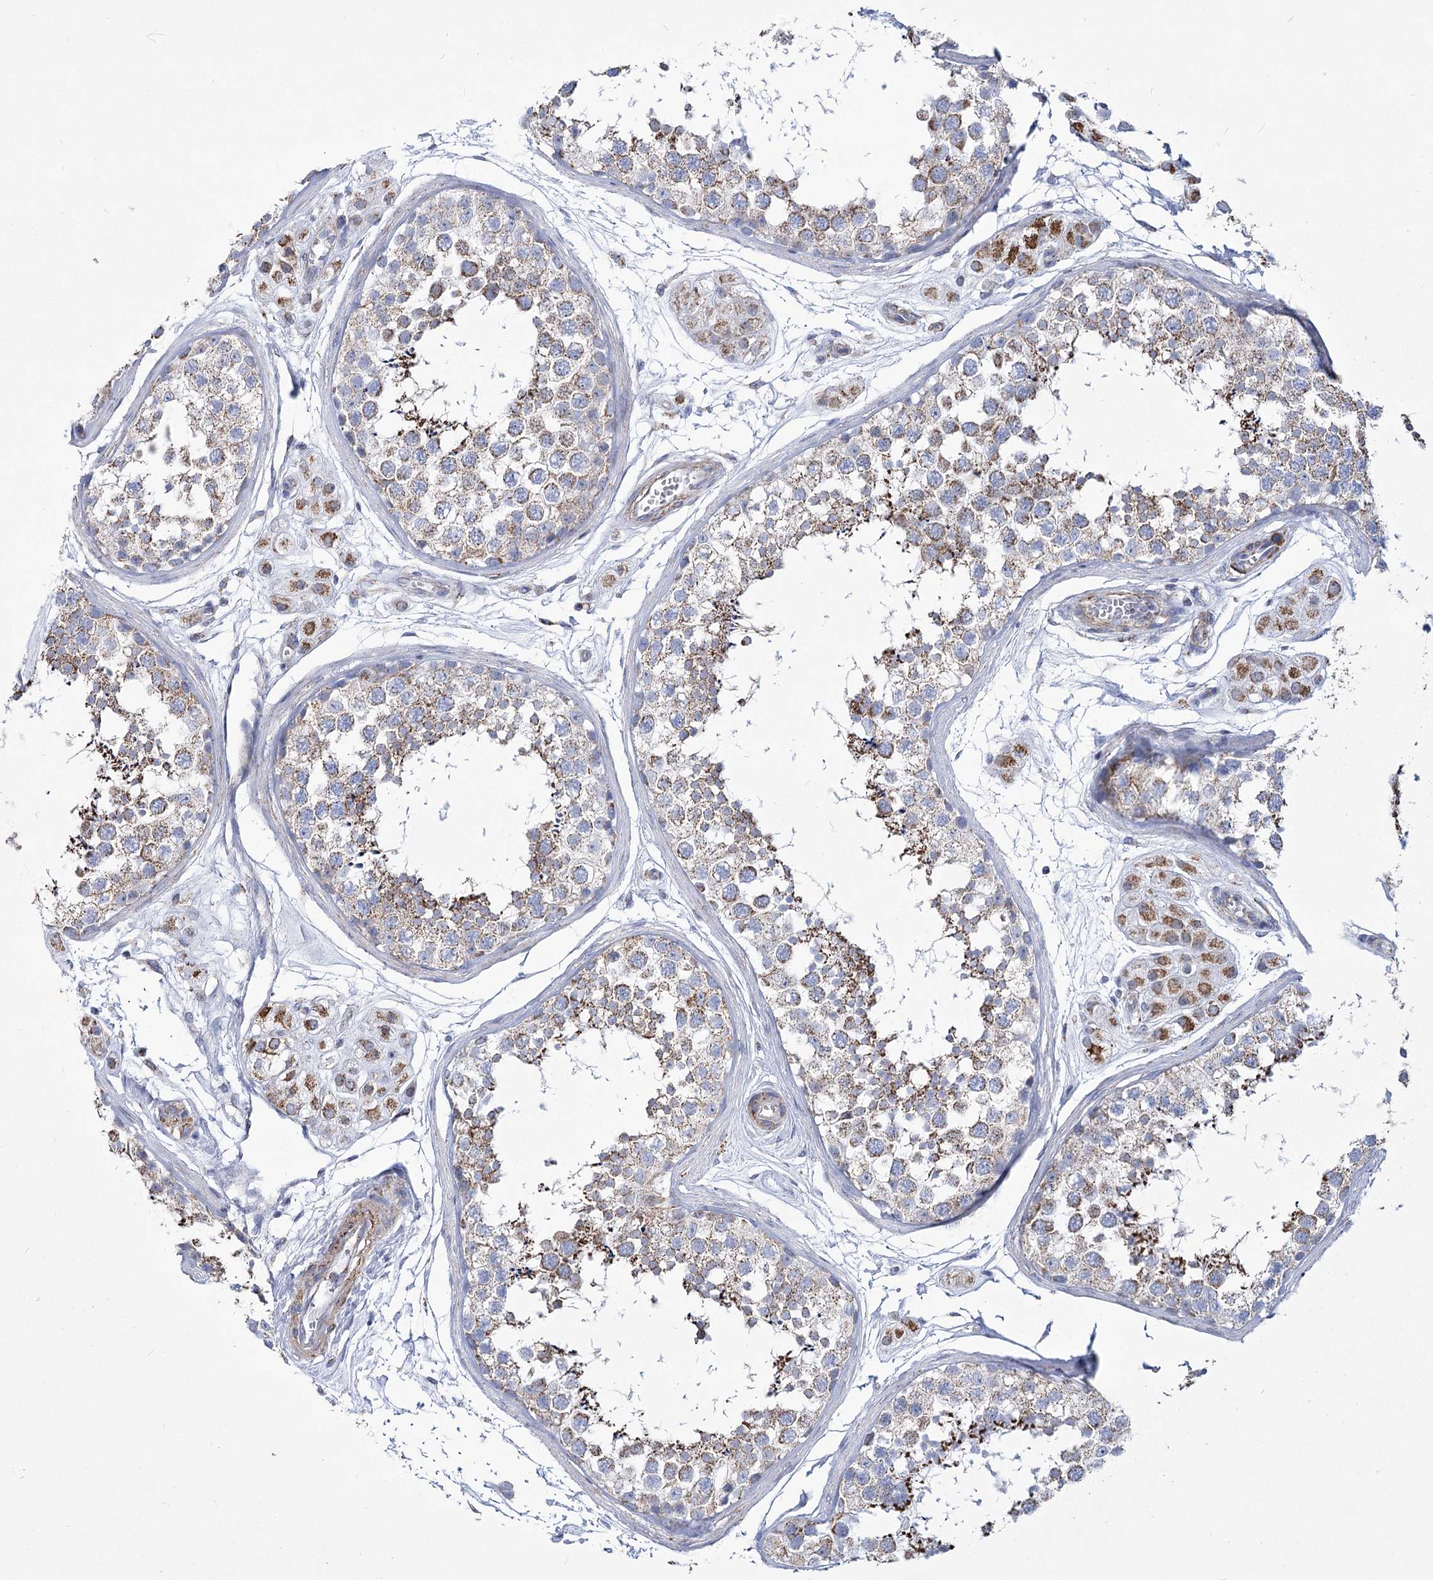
{"staining": {"intensity": "moderate", "quantity": ">75%", "location": "cytoplasmic/membranous"}, "tissue": "testis", "cell_type": "Cells in seminiferous ducts", "image_type": "normal", "snomed": [{"axis": "morphology", "description": "Normal tissue, NOS"}, {"axis": "topography", "description": "Testis"}], "caption": "Cells in seminiferous ducts display medium levels of moderate cytoplasmic/membranous expression in about >75% of cells in benign human testis. (Brightfield microscopy of DAB IHC at high magnification).", "gene": "PDHB", "patient": {"sex": "male", "age": 56}}